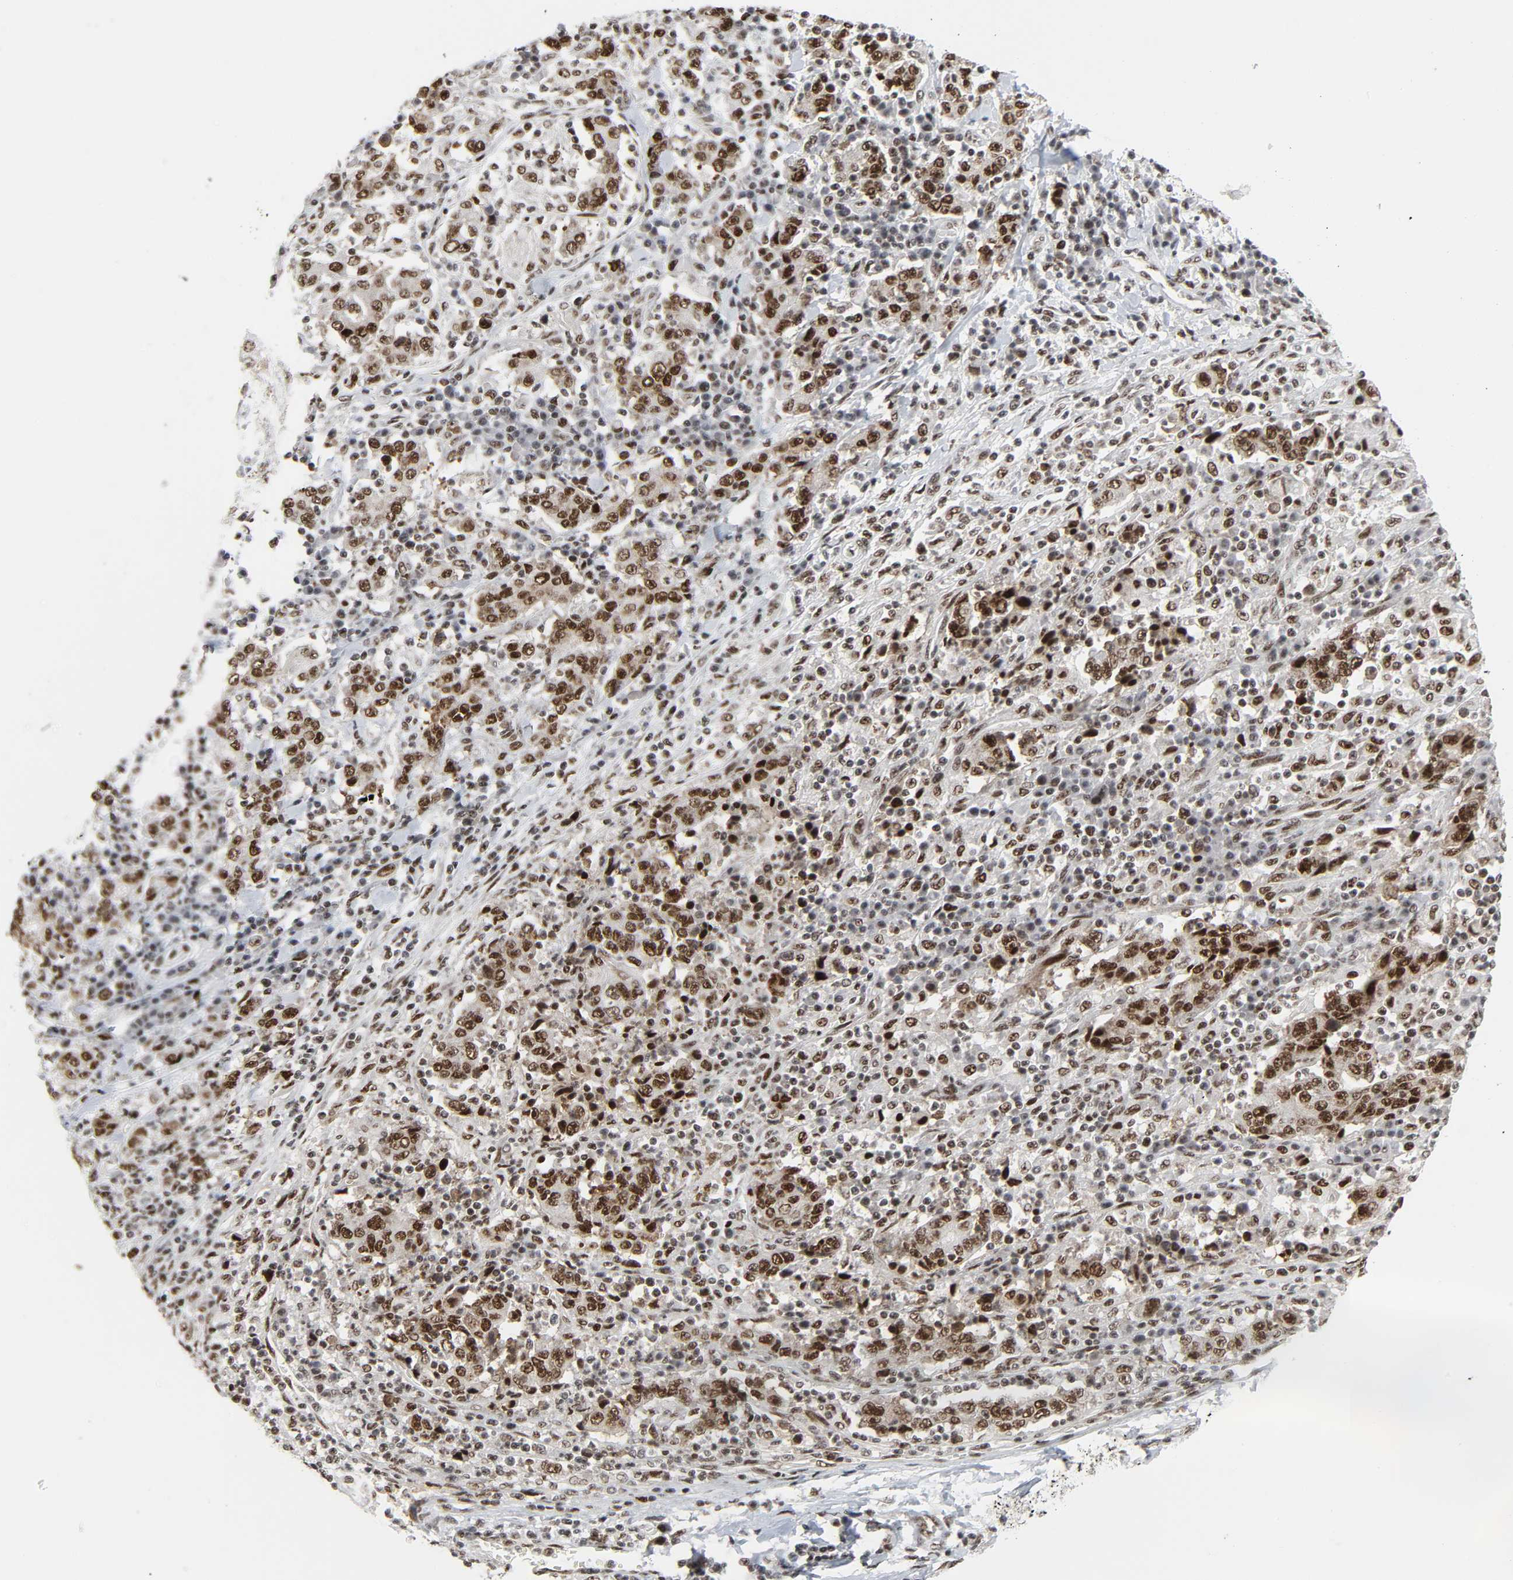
{"staining": {"intensity": "strong", "quantity": ">75%", "location": "nuclear"}, "tissue": "stomach cancer", "cell_type": "Tumor cells", "image_type": "cancer", "snomed": [{"axis": "morphology", "description": "Normal tissue, NOS"}, {"axis": "morphology", "description": "Adenocarcinoma, NOS"}, {"axis": "topography", "description": "Stomach, upper"}, {"axis": "topography", "description": "Stomach"}], "caption": "IHC photomicrograph of stomach cancer (adenocarcinoma) stained for a protein (brown), which shows high levels of strong nuclear positivity in approximately >75% of tumor cells.", "gene": "CDK7", "patient": {"sex": "male", "age": 59}}